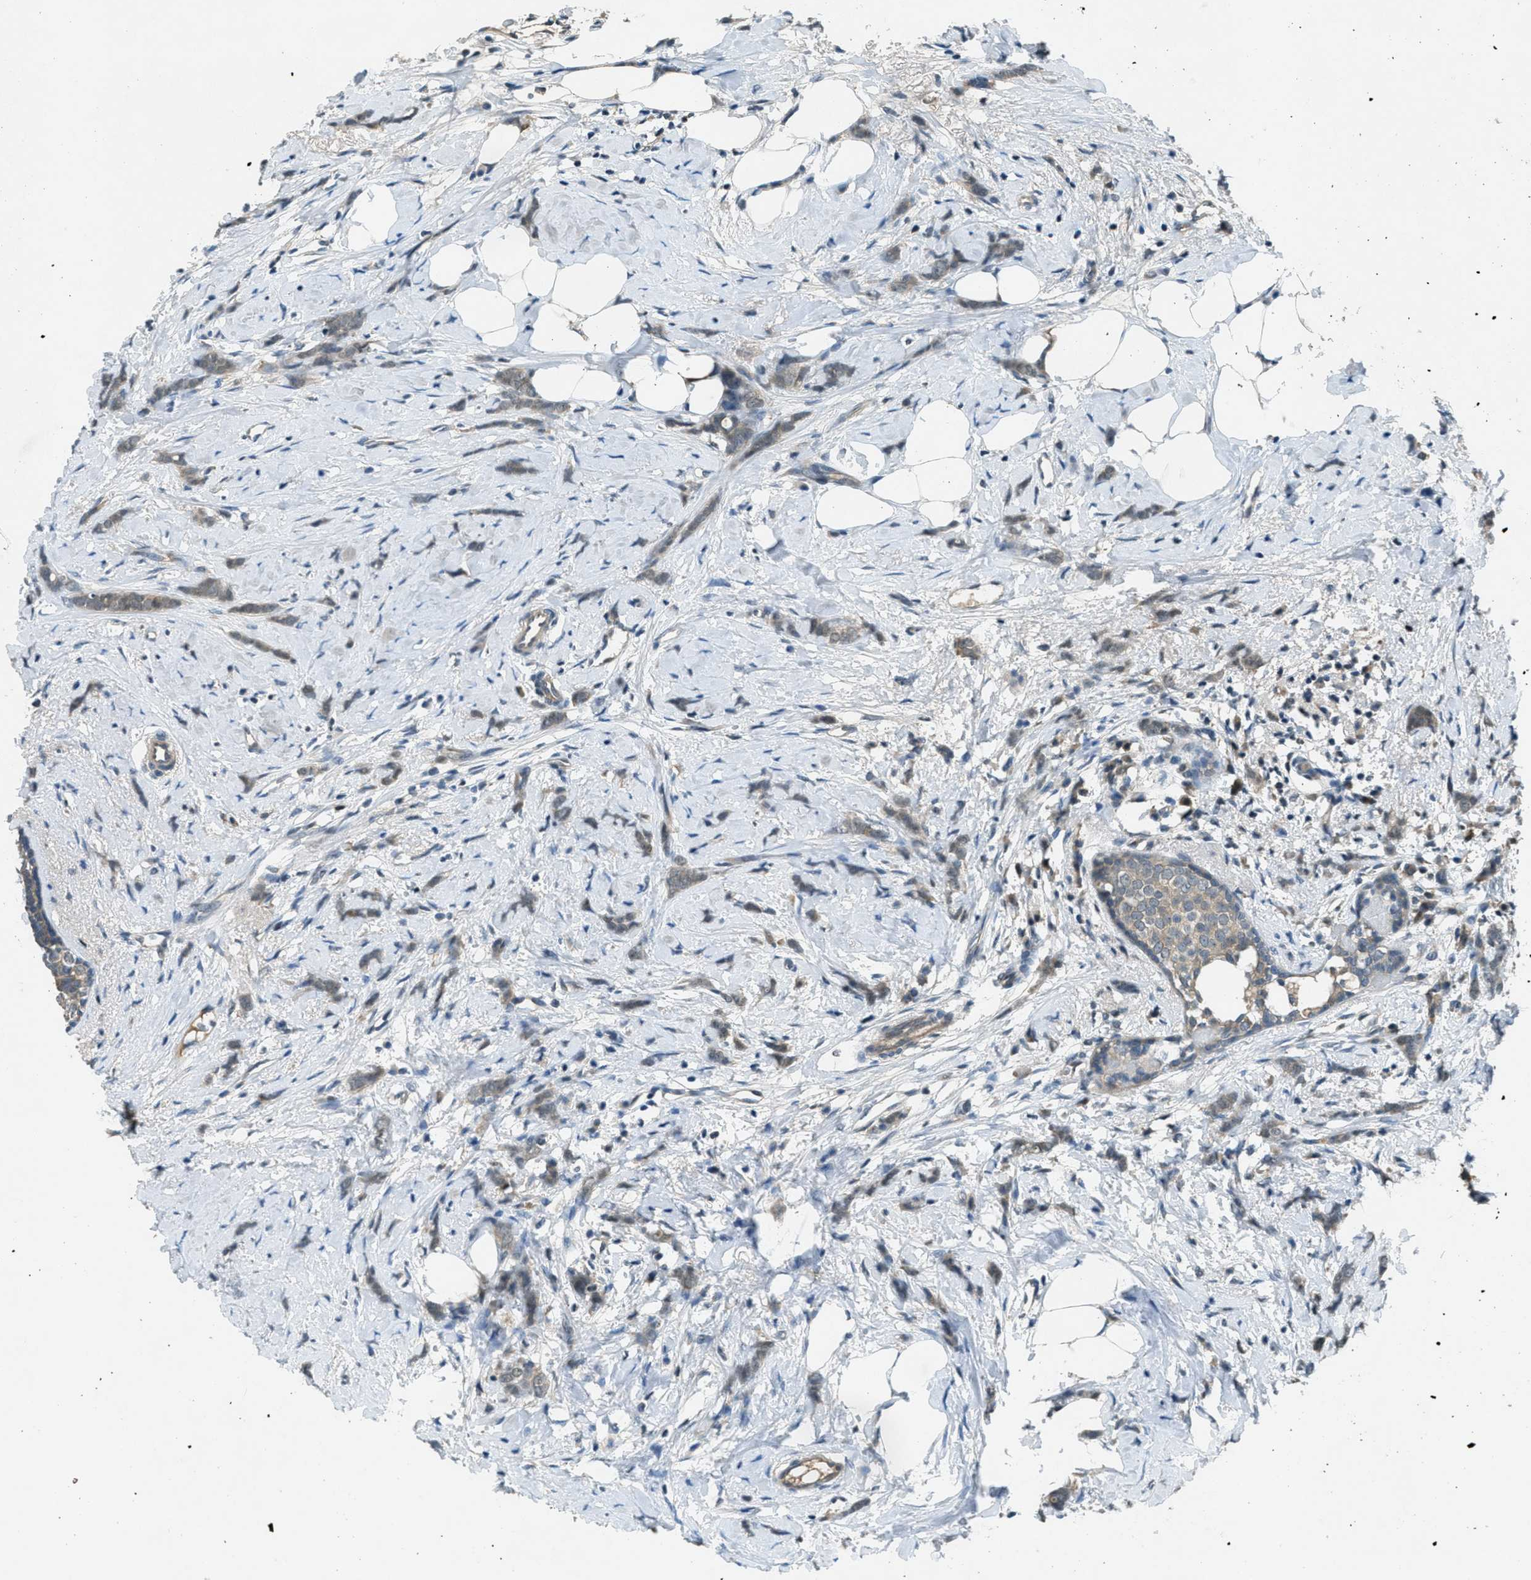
{"staining": {"intensity": "weak", "quantity": ">75%", "location": "cytoplasmic/membranous"}, "tissue": "breast cancer", "cell_type": "Tumor cells", "image_type": "cancer", "snomed": [{"axis": "morphology", "description": "Lobular carcinoma, in situ"}, {"axis": "morphology", "description": "Lobular carcinoma"}, {"axis": "topography", "description": "Breast"}], "caption": "Weak cytoplasmic/membranous staining is seen in approximately >75% of tumor cells in lobular carcinoma in situ (breast). The protein is stained brown, and the nuclei are stained in blue (DAB (3,3'-diaminobenzidine) IHC with brightfield microscopy, high magnification).", "gene": "DUSP6", "patient": {"sex": "female", "age": 41}}